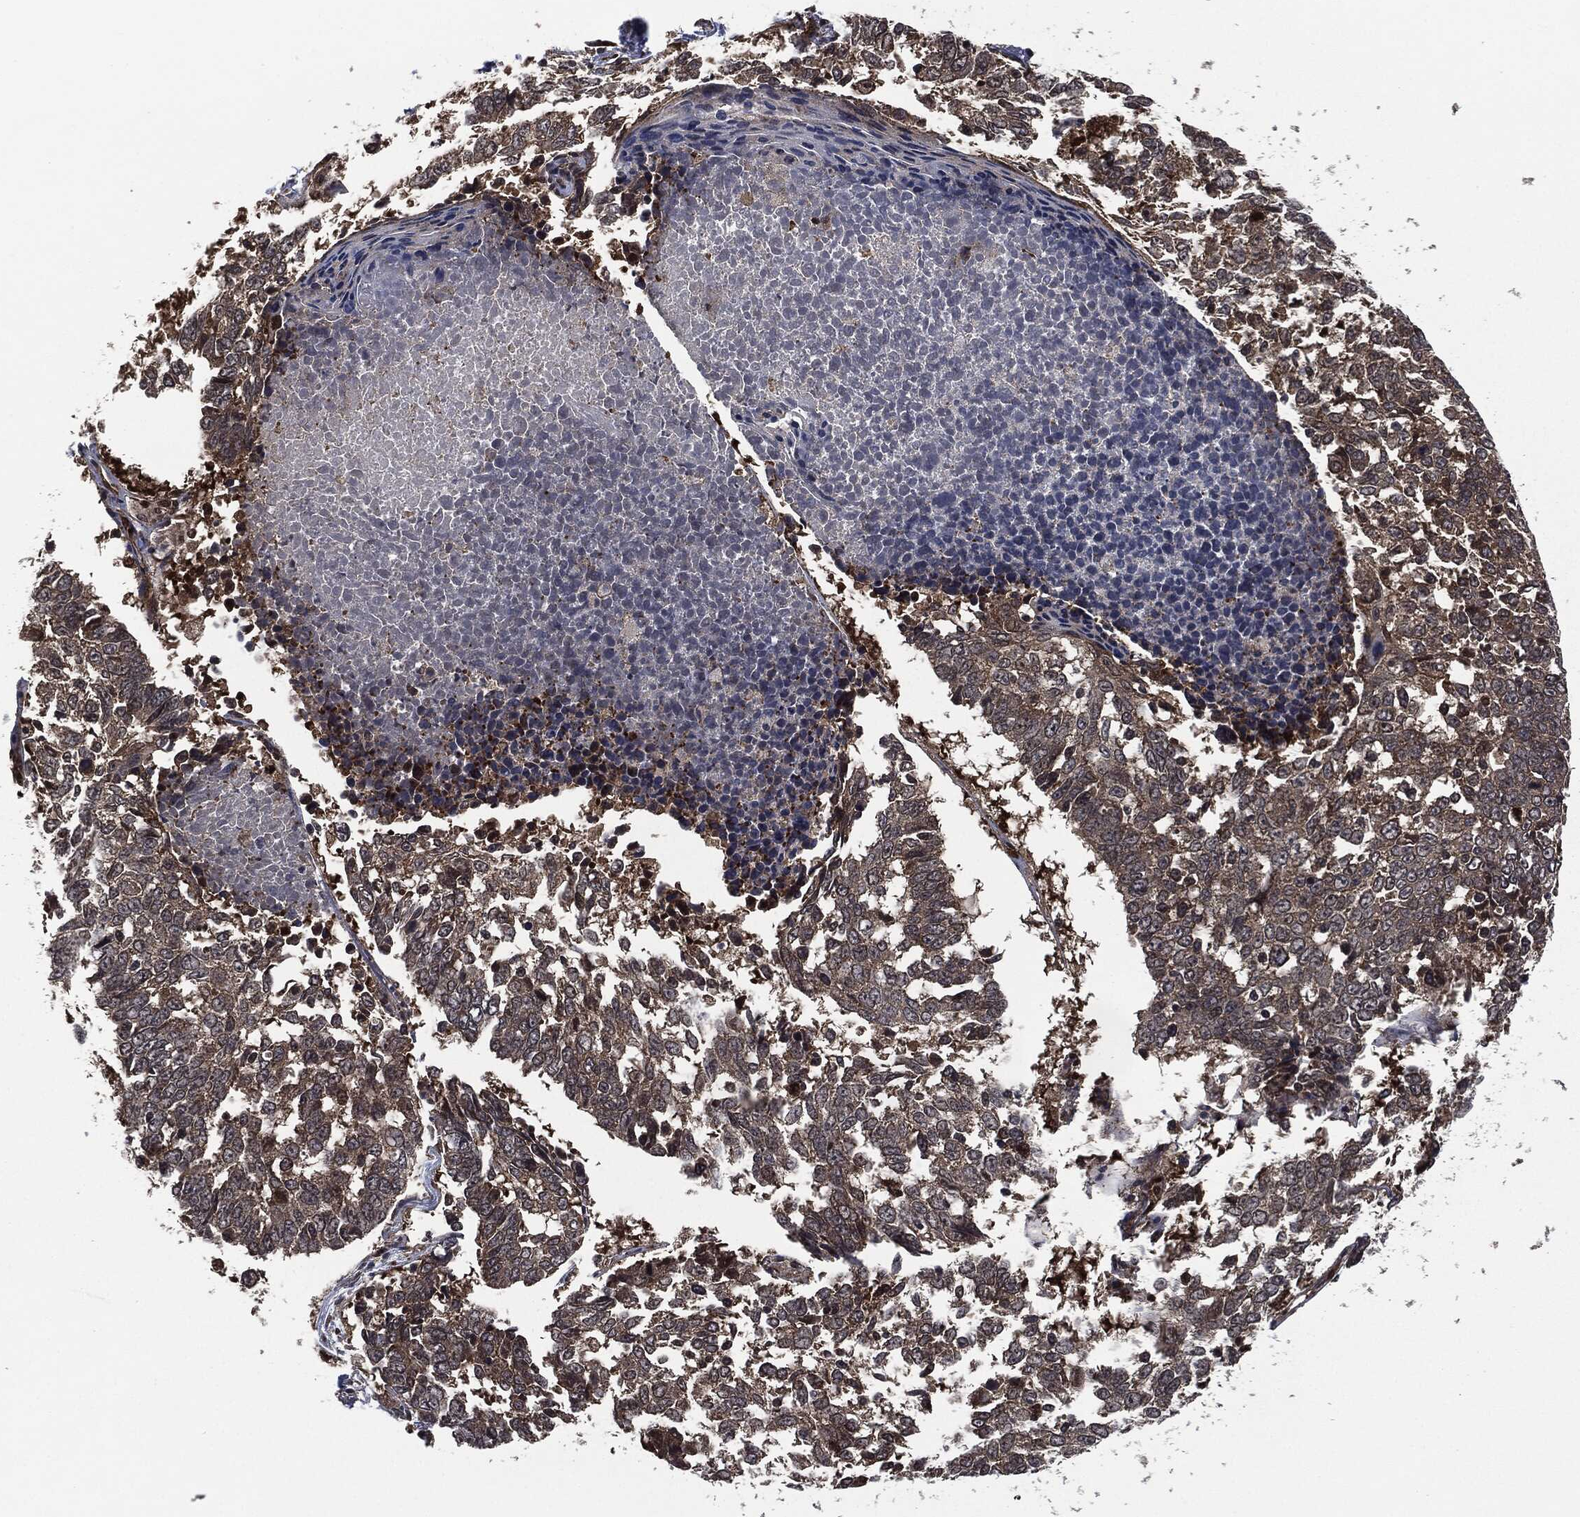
{"staining": {"intensity": "moderate", "quantity": "25%-75%", "location": "cytoplasmic/membranous"}, "tissue": "lung cancer", "cell_type": "Tumor cells", "image_type": "cancer", "snomed": [{"axis": "morphology", "description": "Squamous cell carcinoma, NOS"}, {"axis": "topography", "description": "Lung"}], "caption": "Tumor cells show medium levels of moderate cytoplasmic/membranous positivity in about 25%-75% of cells in lung cancer. (DAB = brown stain, brightfield microscopy at high magnification).", "gene": "HRAS", "patient": {"sex": "male", "age": 82}}